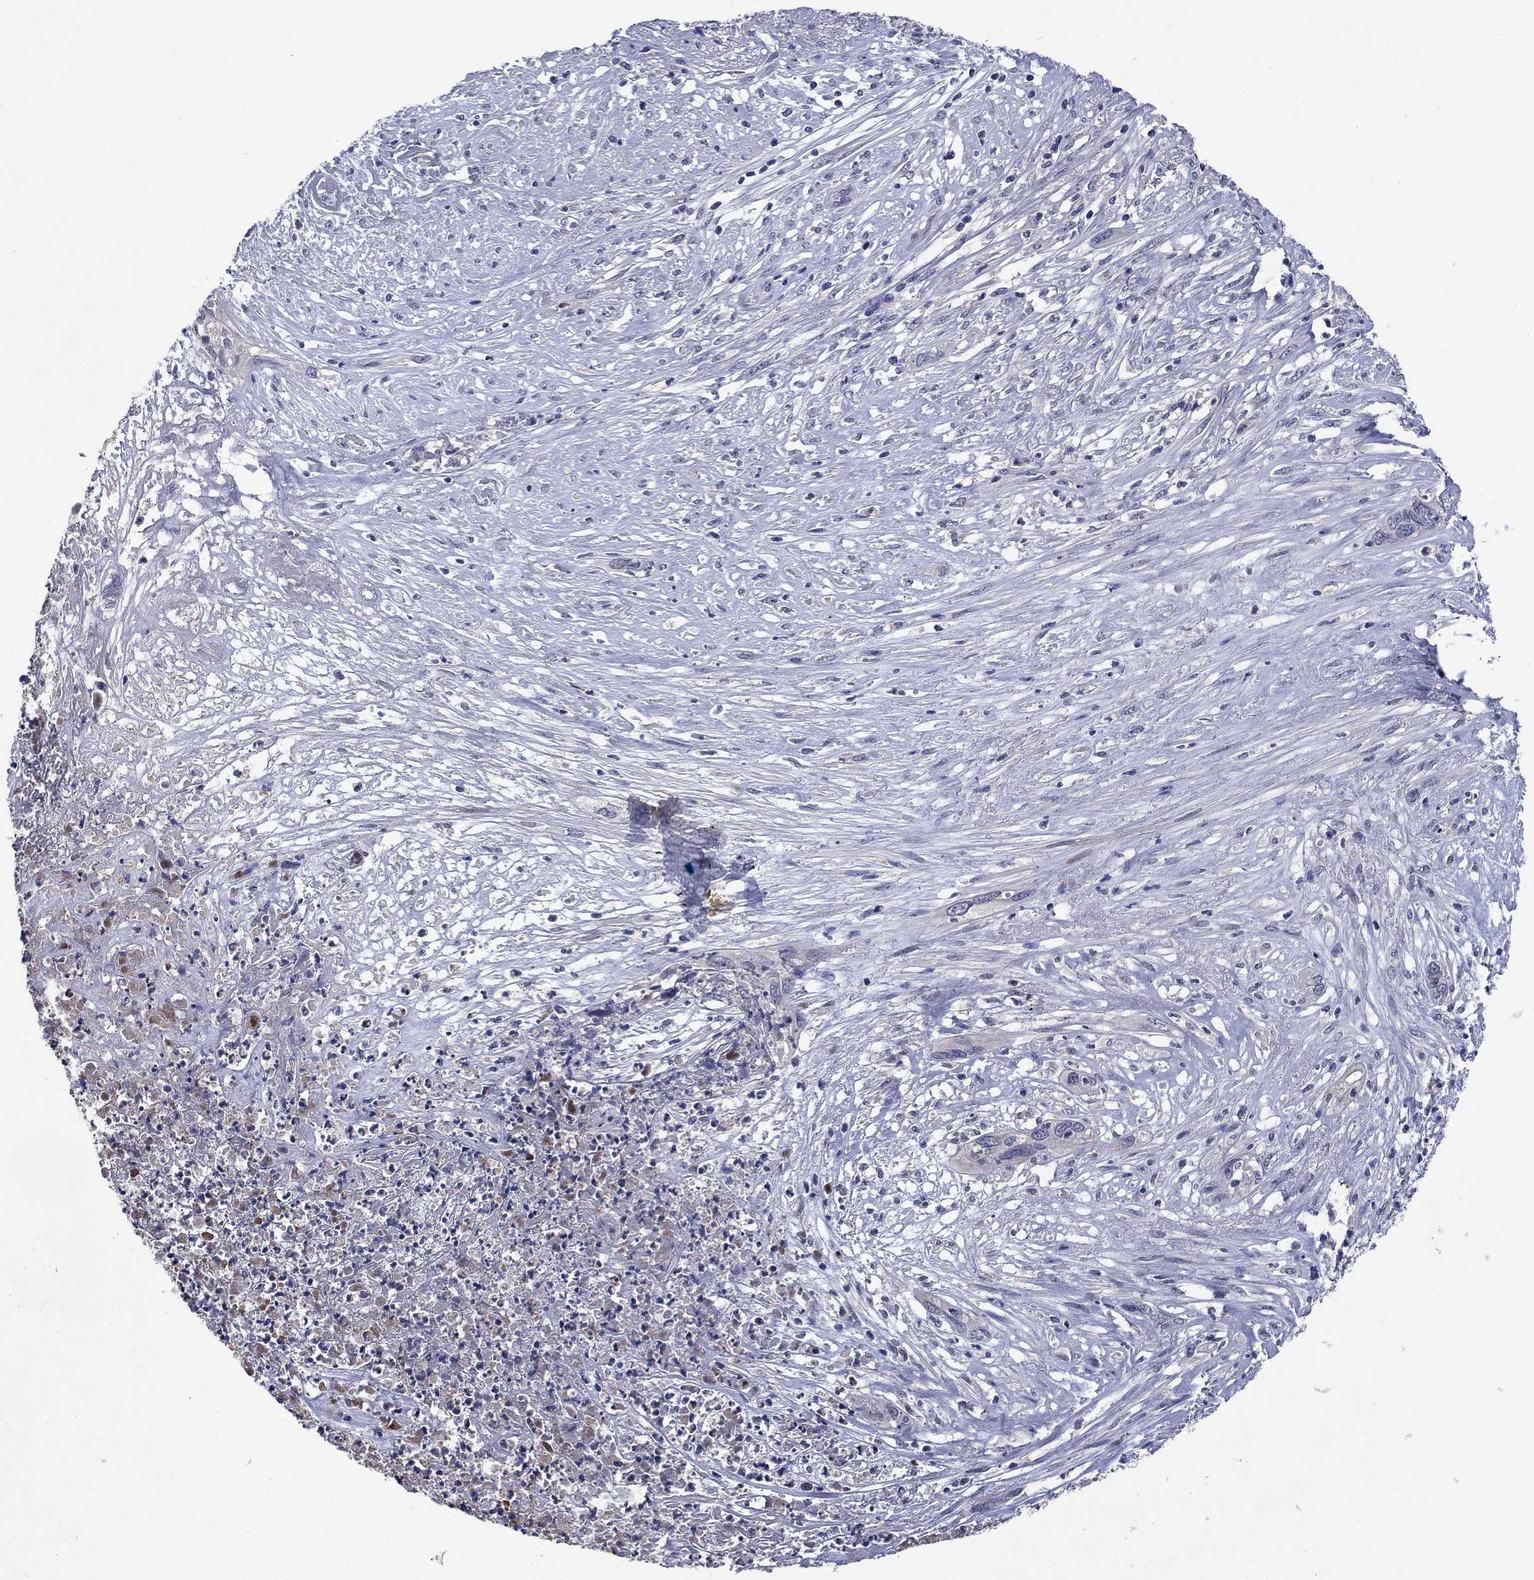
{"staining": {"intensity": "negative", "quantity": "none", "location": "none"}, "tissue": "cervical cancer", "cell_type": "Tumor cells", "image_type": "cancer", "snomed": [{"axis": "morphology", "description": "Squamous cell carcinoma, NOS"}, {"axis": "topography", "description": "Cervix"}], "caption": "IHC micrograph of squamous cell carcinoma (cervical) stained for a protein (brown), which reveals no positivity in tumor cells. The staining is performed using DAB brown chromogen with nuclei counter-stained in using hematoxylin.", "gene": "STAB2", "patient": {"sex": "female", "age": 57}}